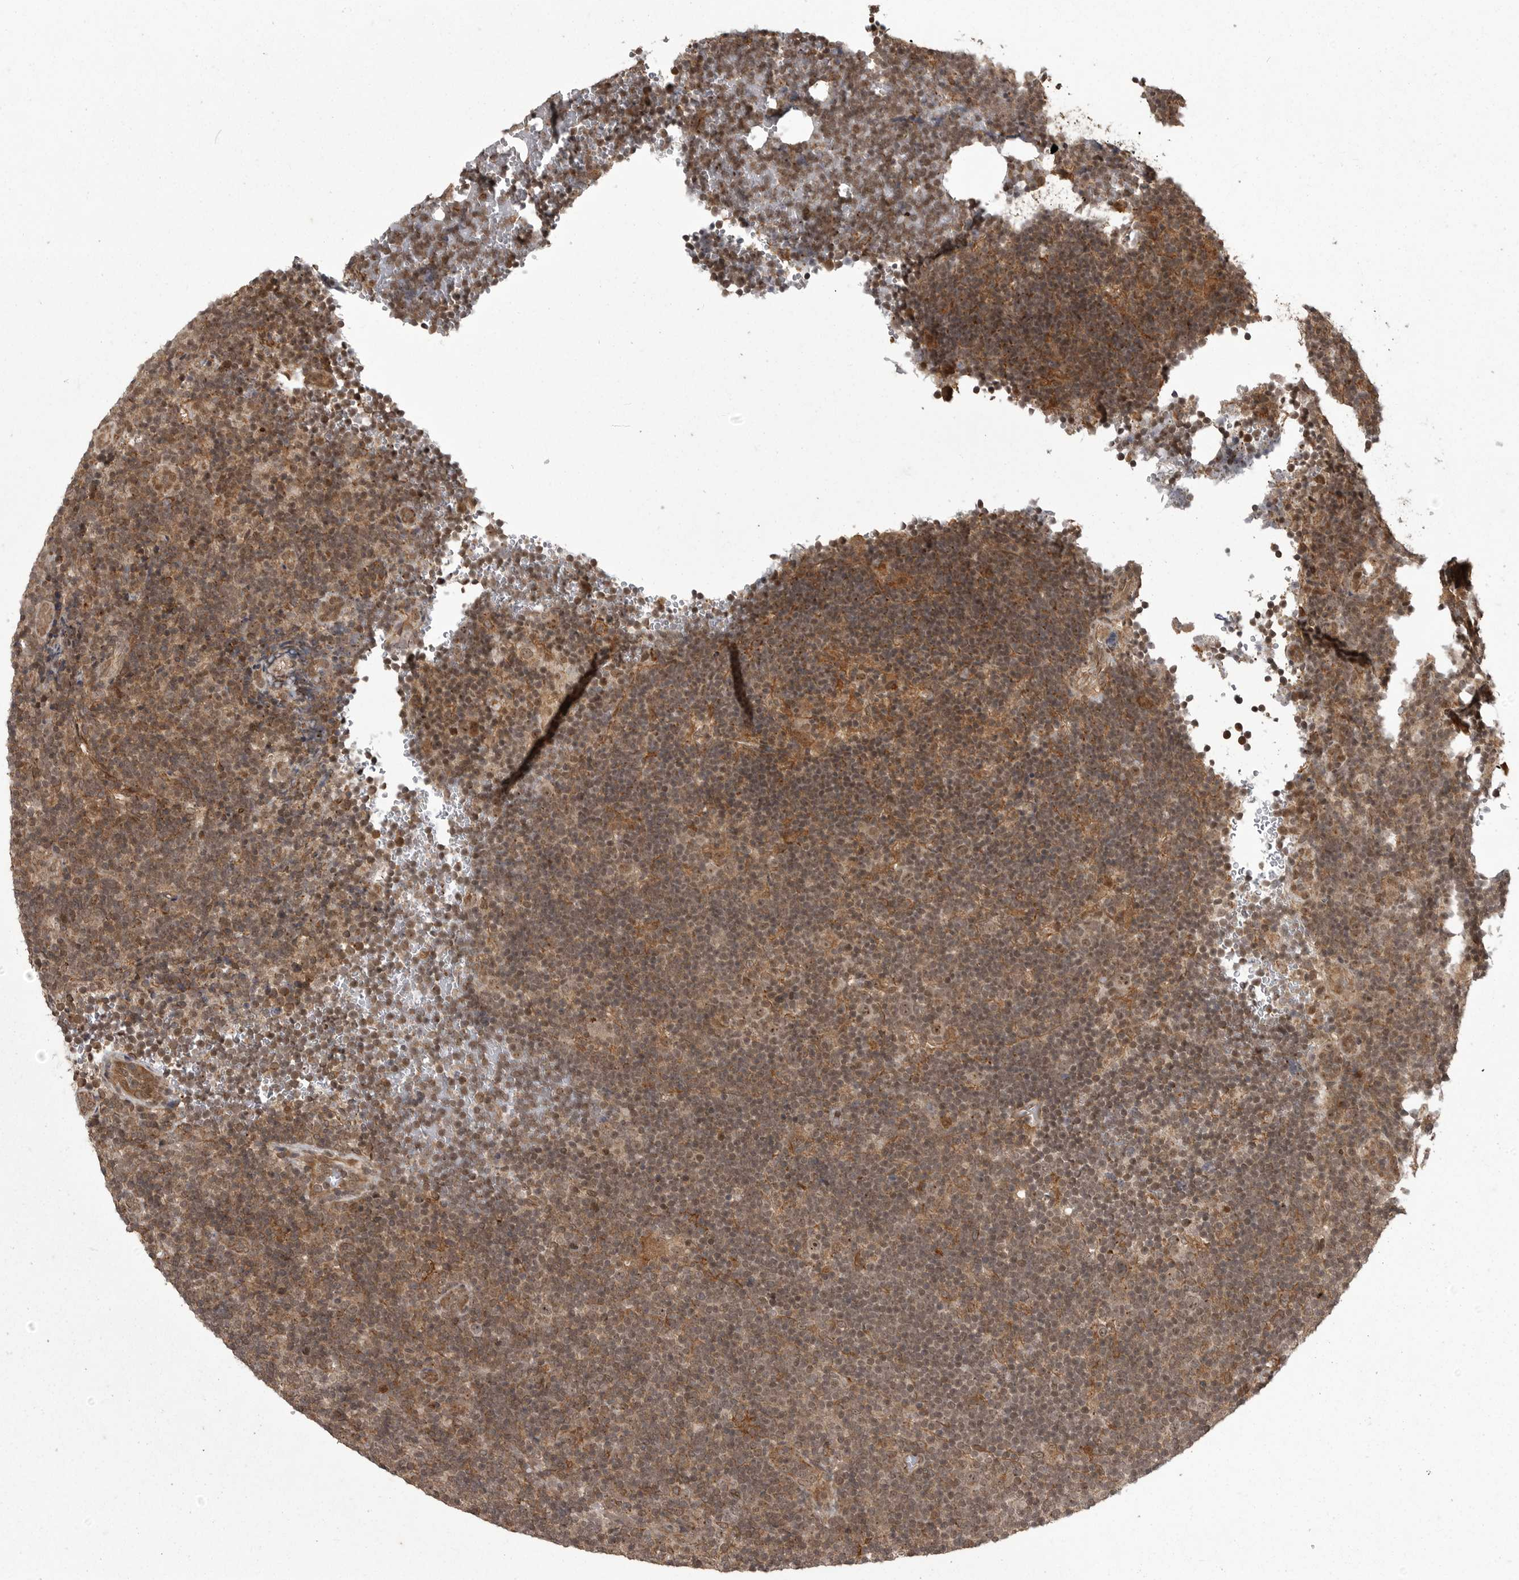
{"staining": {"intensity": "moderate", "quantity": "25%-75%", "location": "nuclear"}, "tissue": "lymphoma", "cell_type": "Tumor cells", "image_type": "cancer", "snomed": [{"axis": "morphology", "description": "Hodgkin's disease, NOS"}, {"axis": "topography", "description": "Lymph node"}], "caption": "High-power microscopy captured an immunohistochemistry histopathology image of Hodgkin's disease, revealing moderate nuclear positivity in approximately 25%-75% of tumor cells.", "gene": "DNAJC8", "patient": {"sex": "female", "age": 57}}